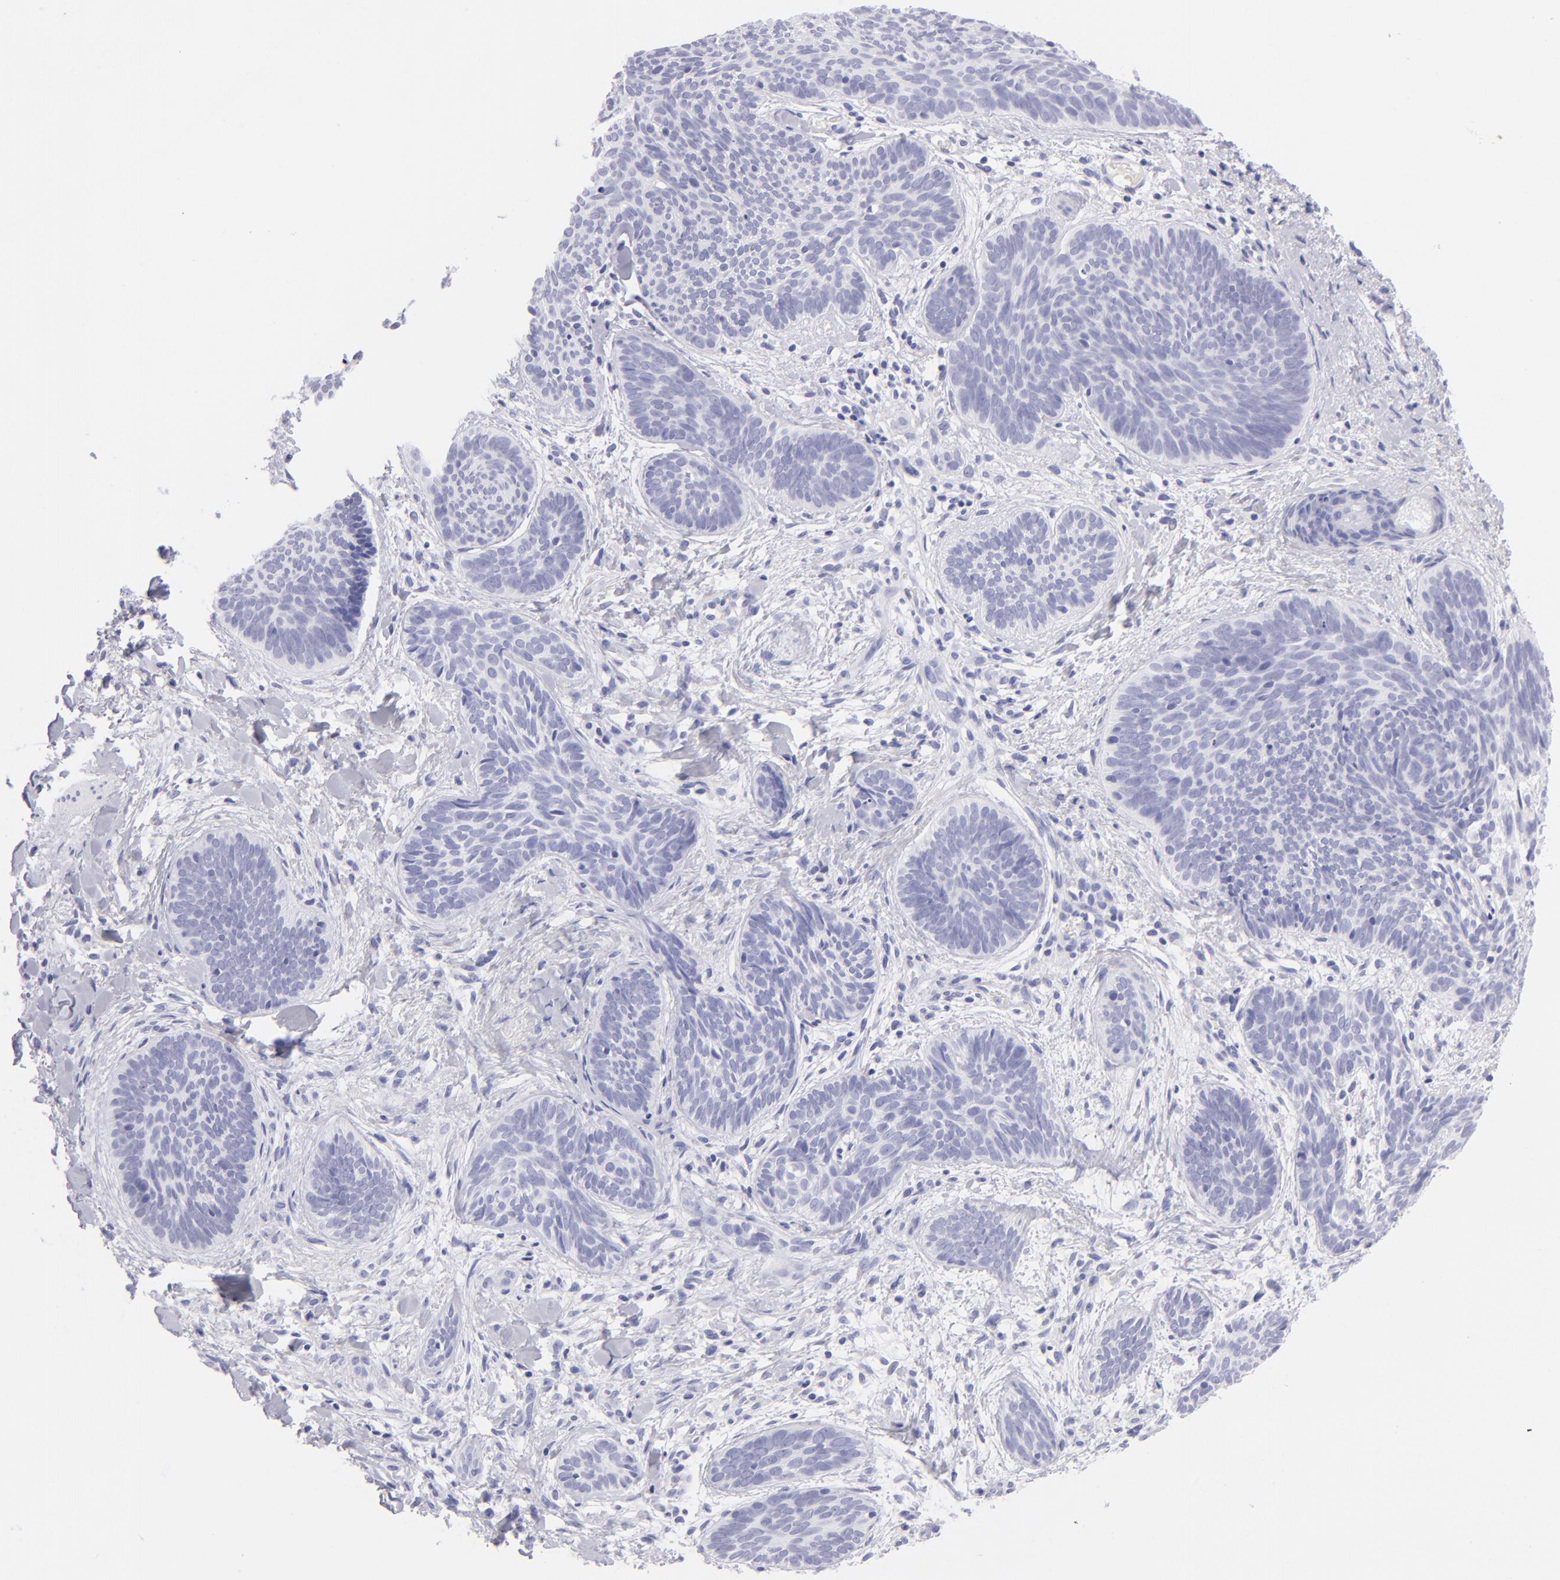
{"staining": {"intensity": "negative", "quantity": "none", "location": "none"}, "tissue": "skin cancer", "cell_type": "Tumor cells", "image_type": "cancer", "snomed": [{"axis": "morphology", "description": "Basal cell carcinoma"}, {"axis": "topography", "description": "Skin"}], "caption": "High power microscopy micrograph of an immunohistochemistry (IHC) image of basal cell carcinoma (skin), revealing no significant expression in tumor cells. (DAB (3,3'-diaminobenzidine) immunohistochemistry (IHC), high magnification).", "gene": "SLC1A2", "patient": {"sex": "female", "age": 81}}